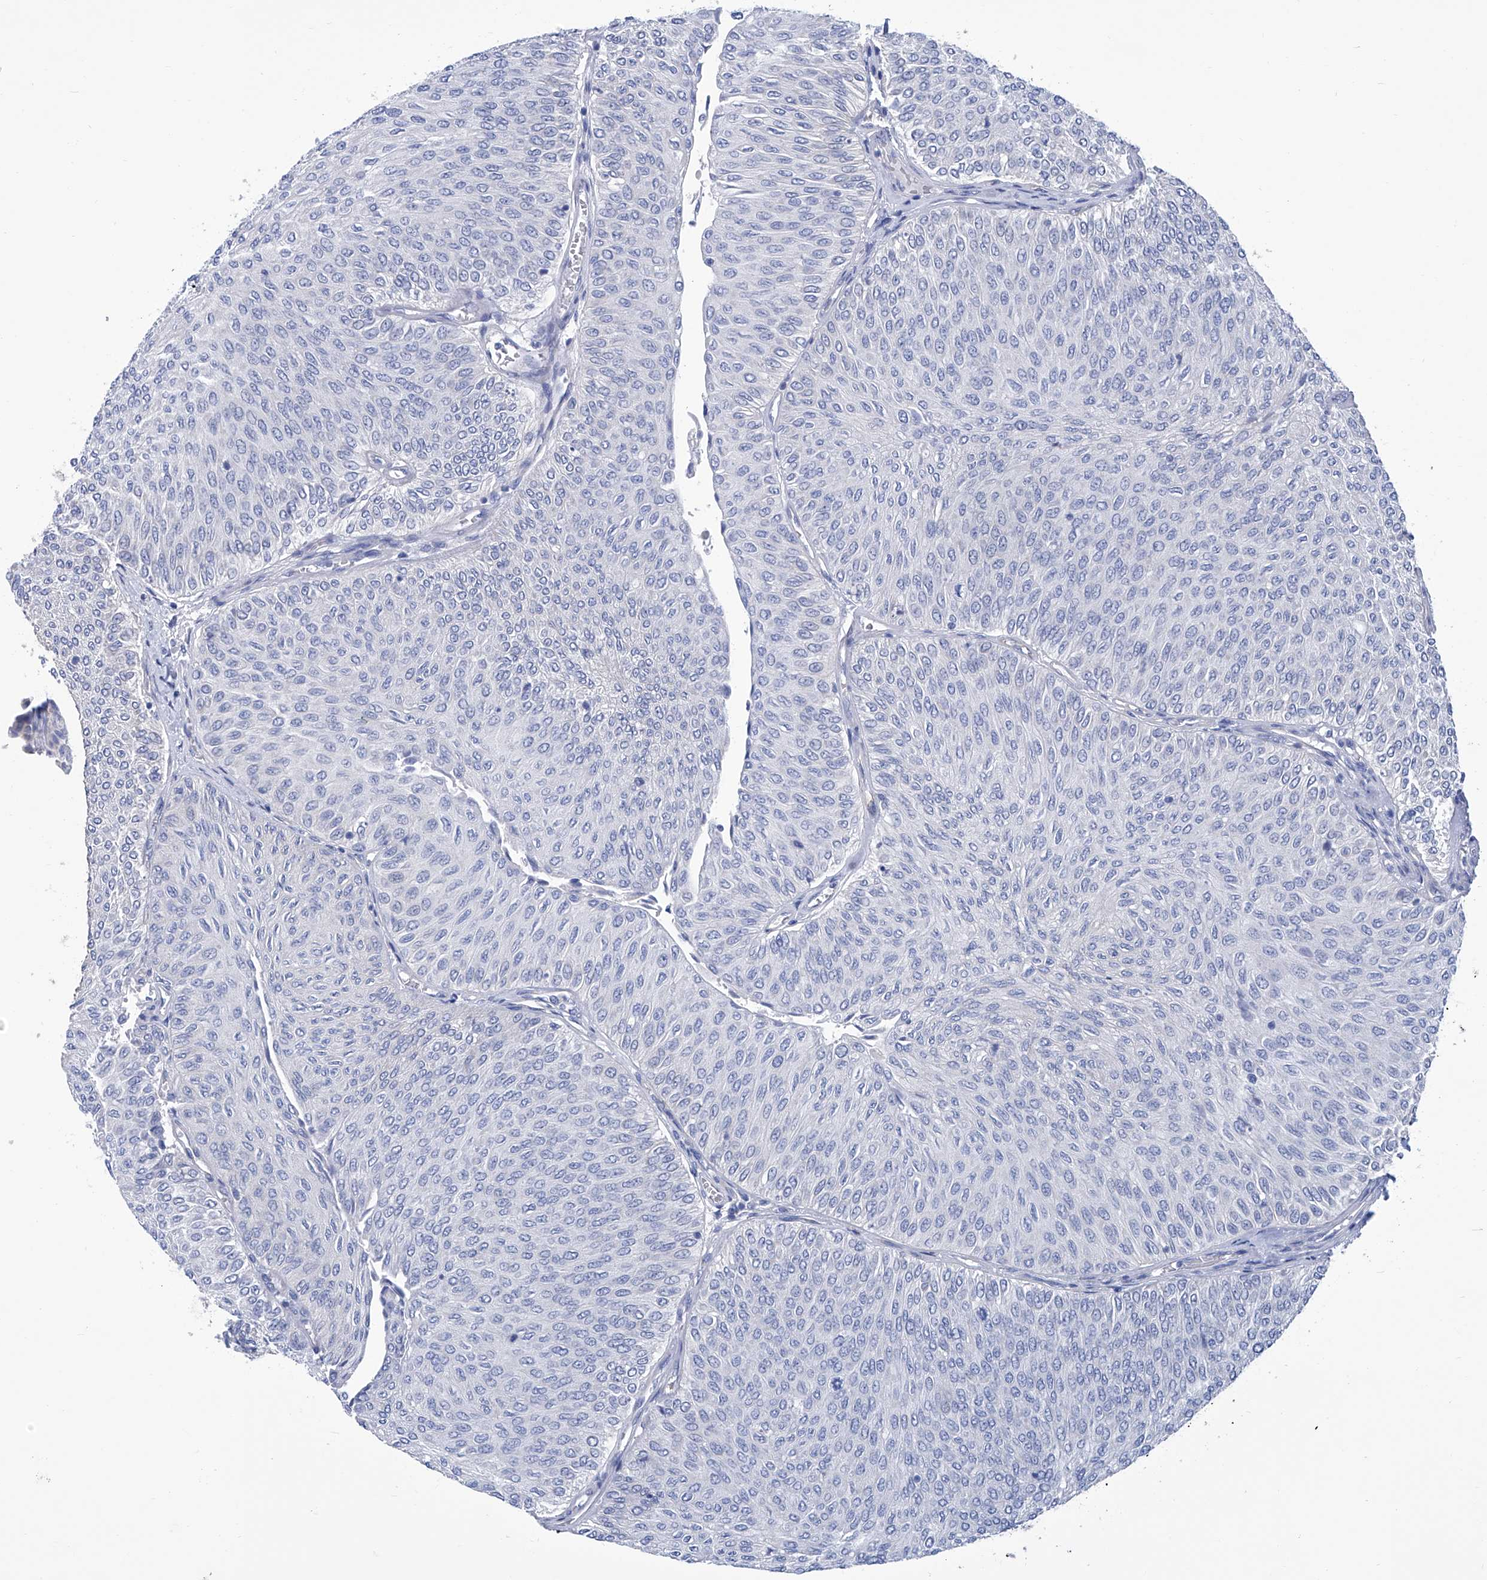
{"staining": {"intensity": "negative", "quantity": "none", "location": "none"}, "tissue": "urothelial cancer", "cell_type": "Tumor cells", "image_type": "cancer", "snomed": [{"axis": "morphology", "description": "Urothelial carcinoma, Low grade"}, {"axis": "topography", "description": "Urinary bladder"}], "caption": "Immunohistochemistry (IHC) of urothelial carcinoma (low-grade) displays no expression in tumor cells.", "gene": "SMS", "patient": {"sex": "male", "age": 78}}